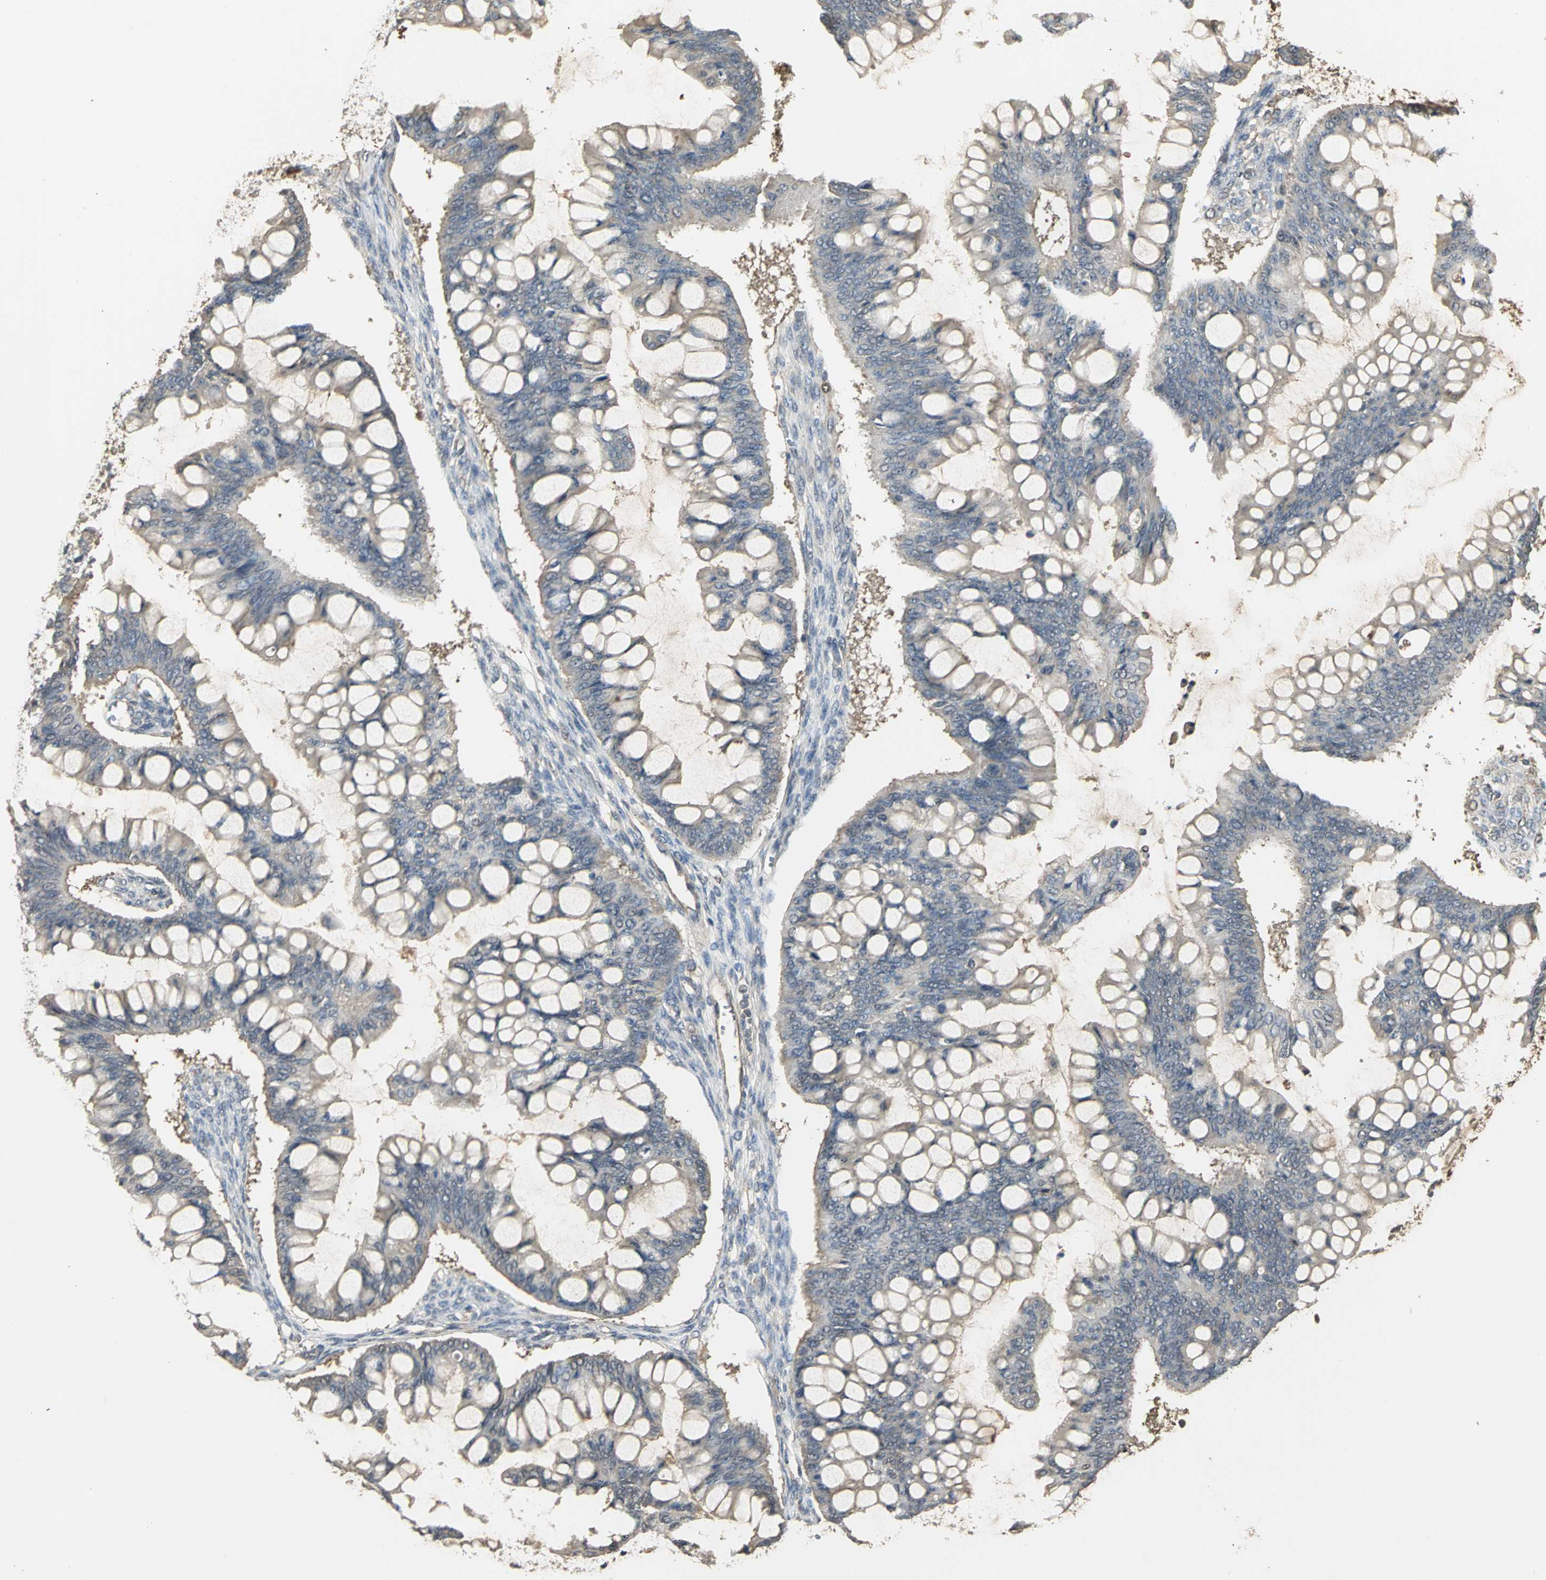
{"staining": {"intensity": "weak", "quantity": ">75%", "location": "cytoplasmic/membranous"}, "tissue": "ovarian cancer", "cell_type": "Tumor cells", "image_type": "cancer", "snomed": [{"axis": "morphology", "description": "Cystadenocarcinoma, mucinous, NOS"}, {"axis": "topography", "description": "Ovary"}], "caption": "Immunohistochemical staining of ovarian cancer displays low levels of weak cytoplasmic/membranous protein staining in about >75% of tumor cells.", "gene": "PARK7", "patient": {"sex": "female", "age": 73}}